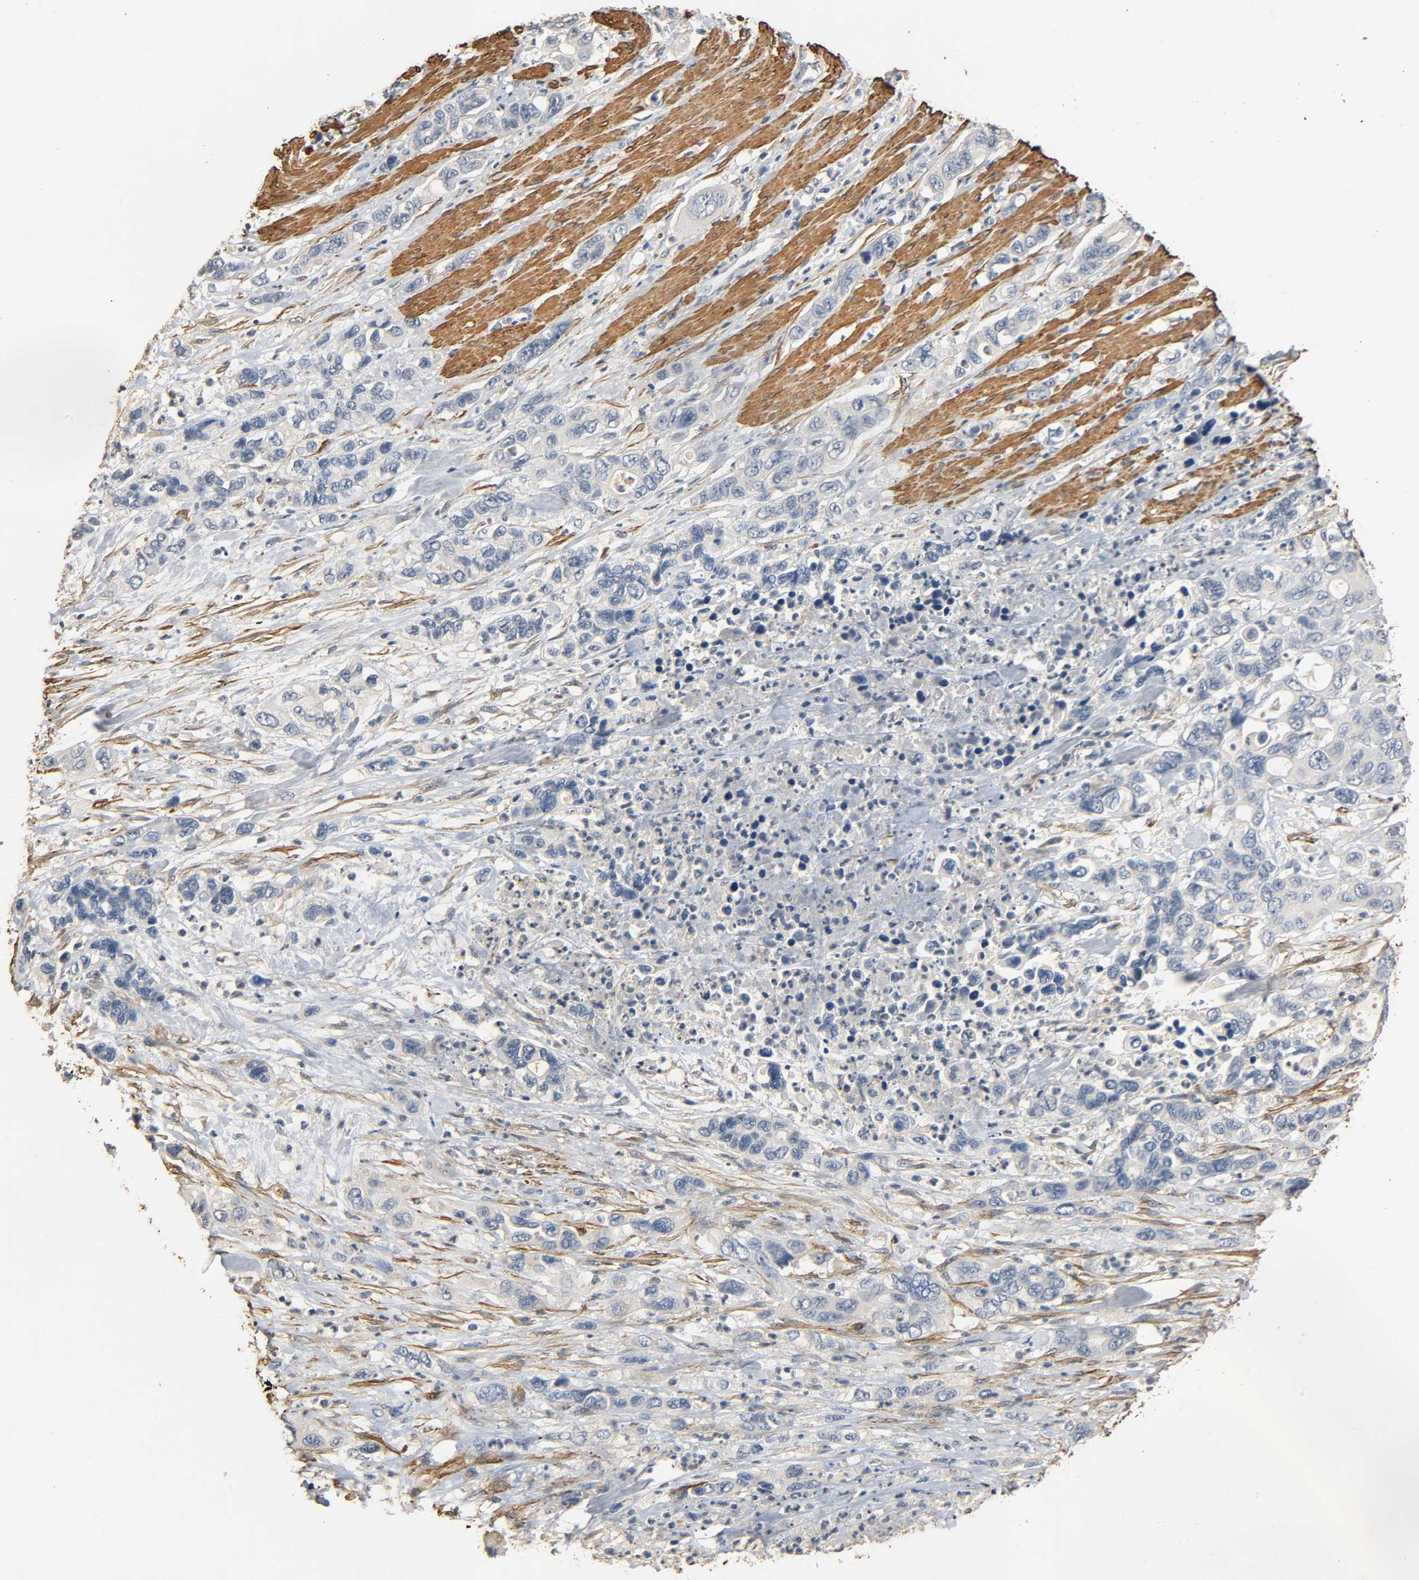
{"staining": {"intensity": "negative", "quantity": "none", "location": "none"}, "tissue": "pancreatic cancer", "cell_type": "Tumor cells", "image_type": "cancer", "snomed": [{"axis": "morphology", "description": "Adenocarcinoma, NOS"}, {"axis": "topography", "description": "Pancreas"}], "caption": "High power microscopy micrograph of an immunohistochemistry photomicrograph of pancreatic cancer (adenocarcinoma), revealing no significant positivity in tumor cells.", "gene": "GSTA3", "patient": {"sex": "female", "age": 71}}